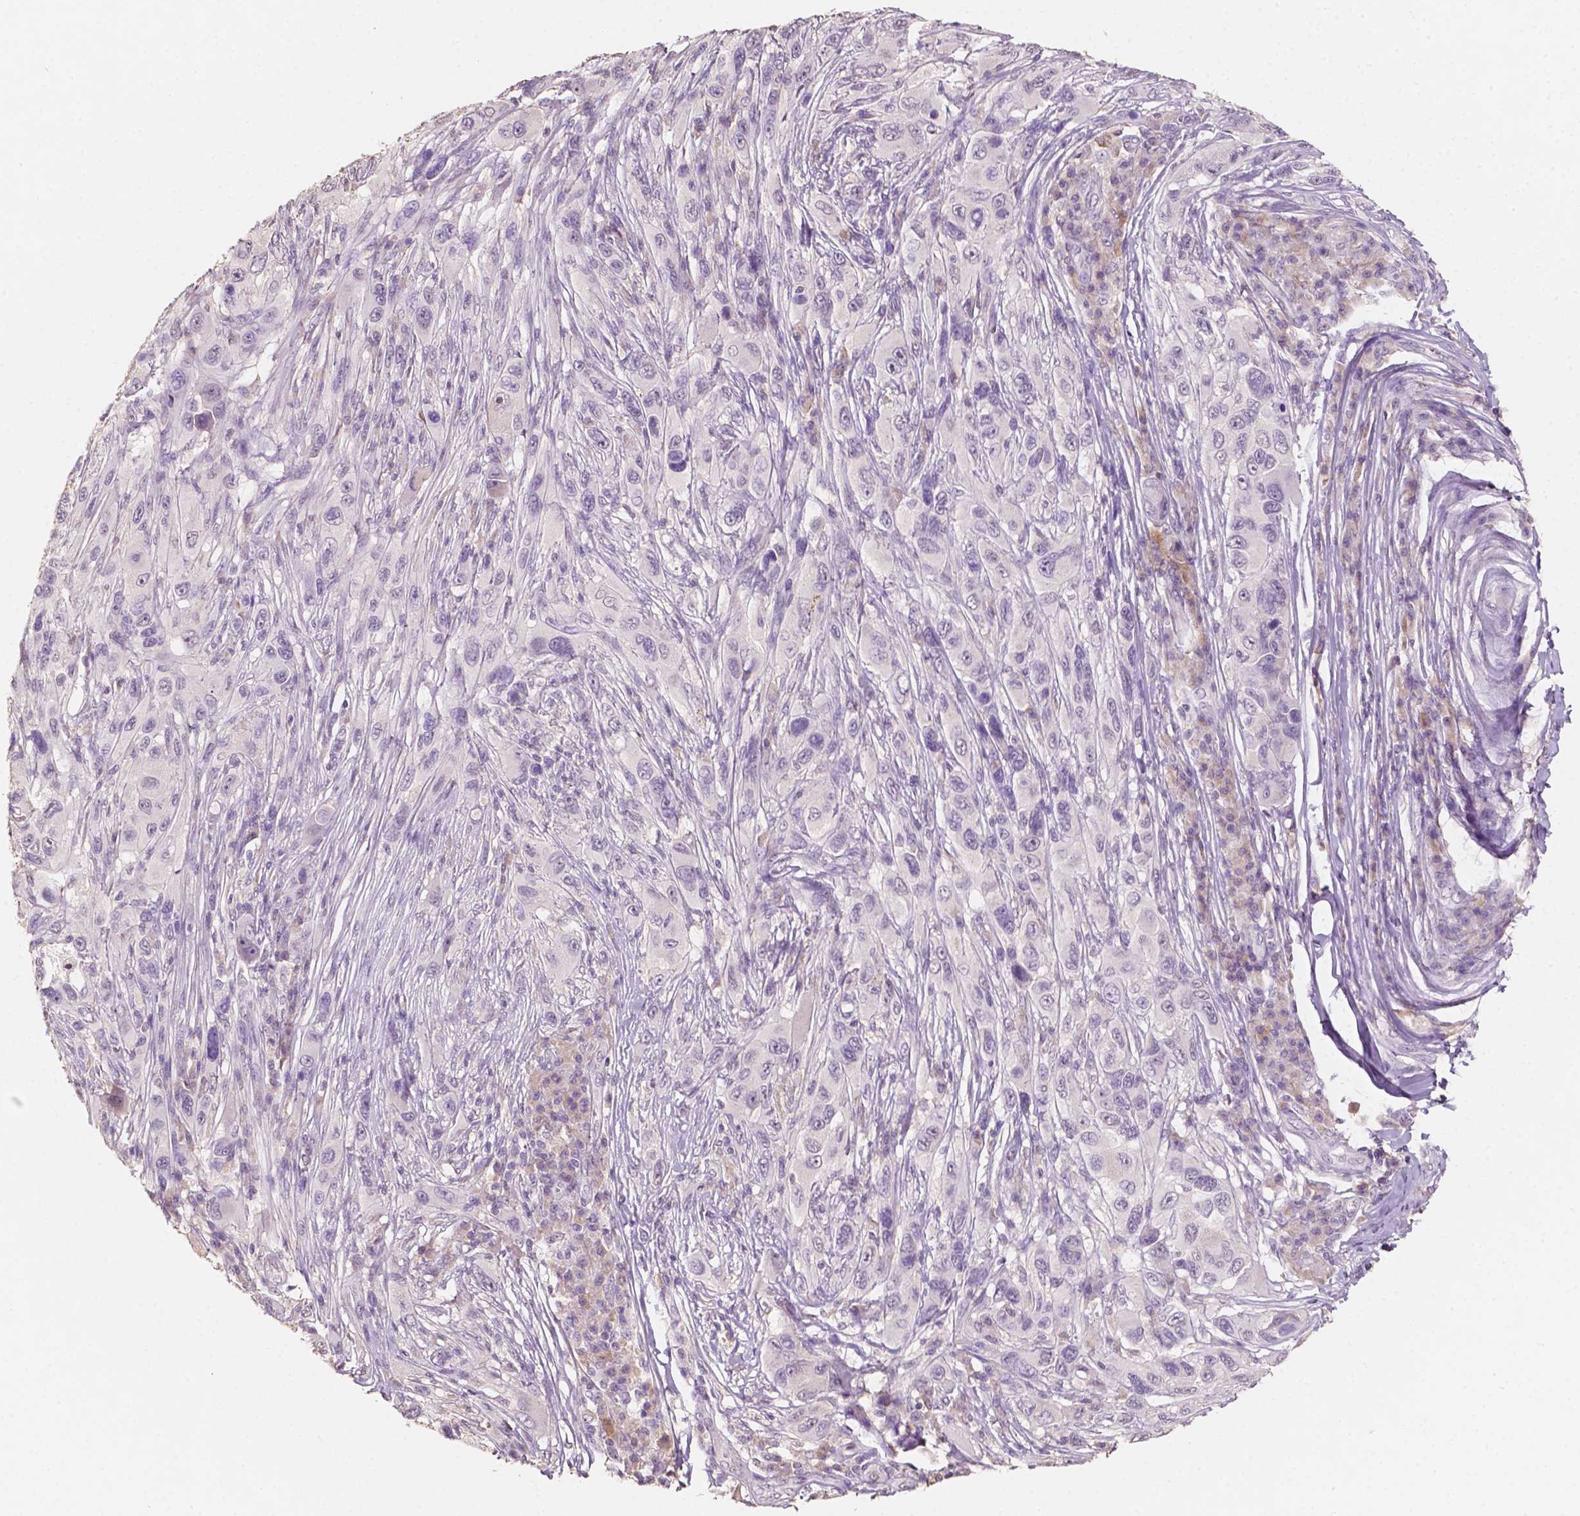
{"staining": {"intensity": "negative", "quantity": "none", "location": "none"}, "tissue": "melanoma", "cell_type": "Tumor cells", "image_type": "cancer", "snomed": [{"axis": "morphology", "description": "Malignant melanoma, NOS"}, {"axis": "topography", "description": "Skin"}], "caption": "A micrograph of melanoma stained for a protein demonstrates no brown staining in tumor cells.", "gene": "SOX15", "patient": {"sex": "male", "age": 53}}